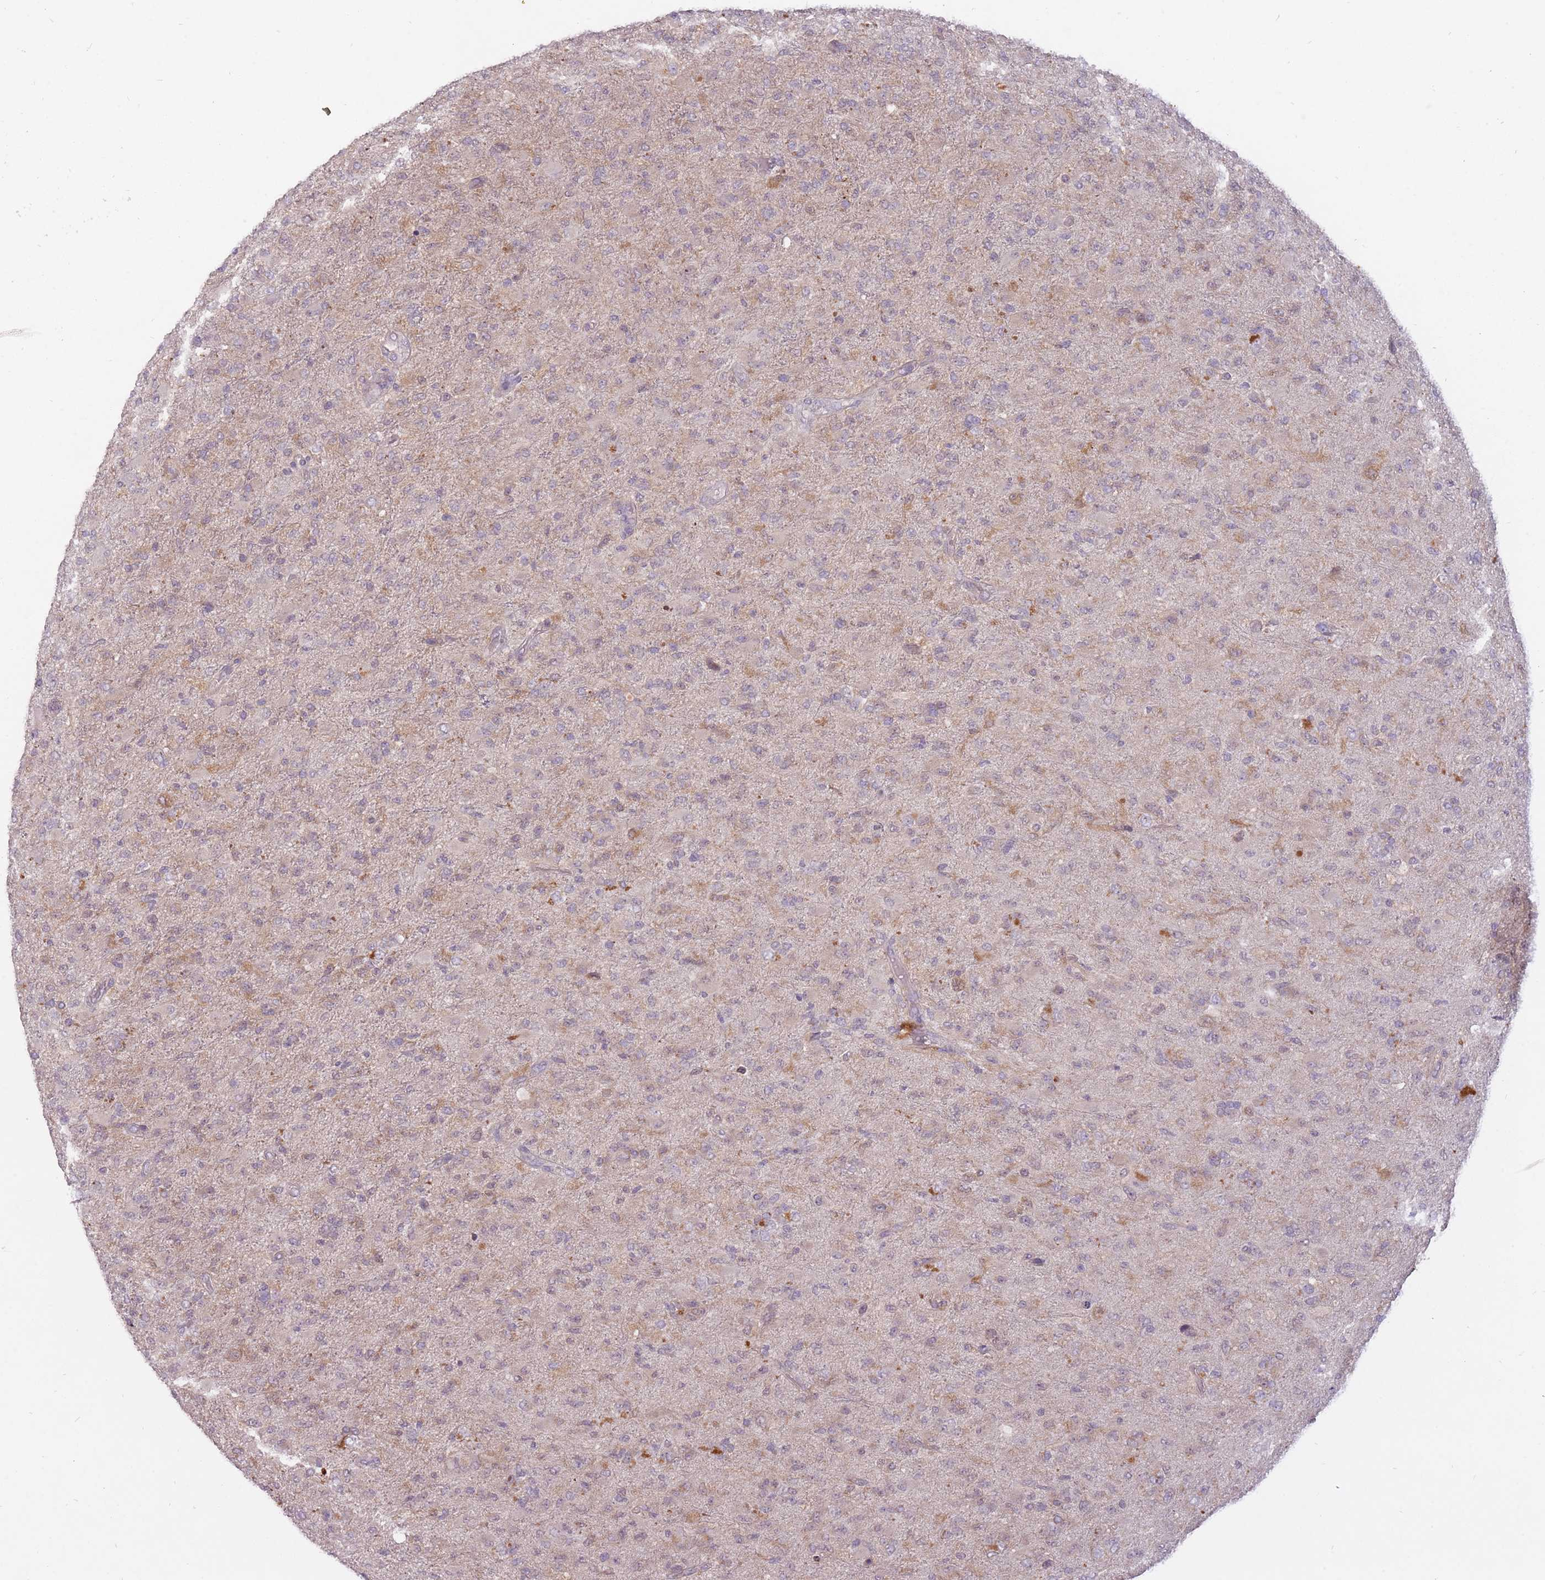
{"staining": {"intensity": "negative", "quantity": "none", "location": "none"}, "tissue": "glioma", "cell_type": "Tumor cells", "image_type": "cancer", "snomed": [{"axis": "morphology", "description": "Glioma, malignant, Low grade"}, {"axis": "topography", "description": "Brain"}], "caption": "The photomicrograph shows no staining of tumor cells in glioma.", "gene": "LRATD2", "patient": {"sex": "male", "age": 65}}